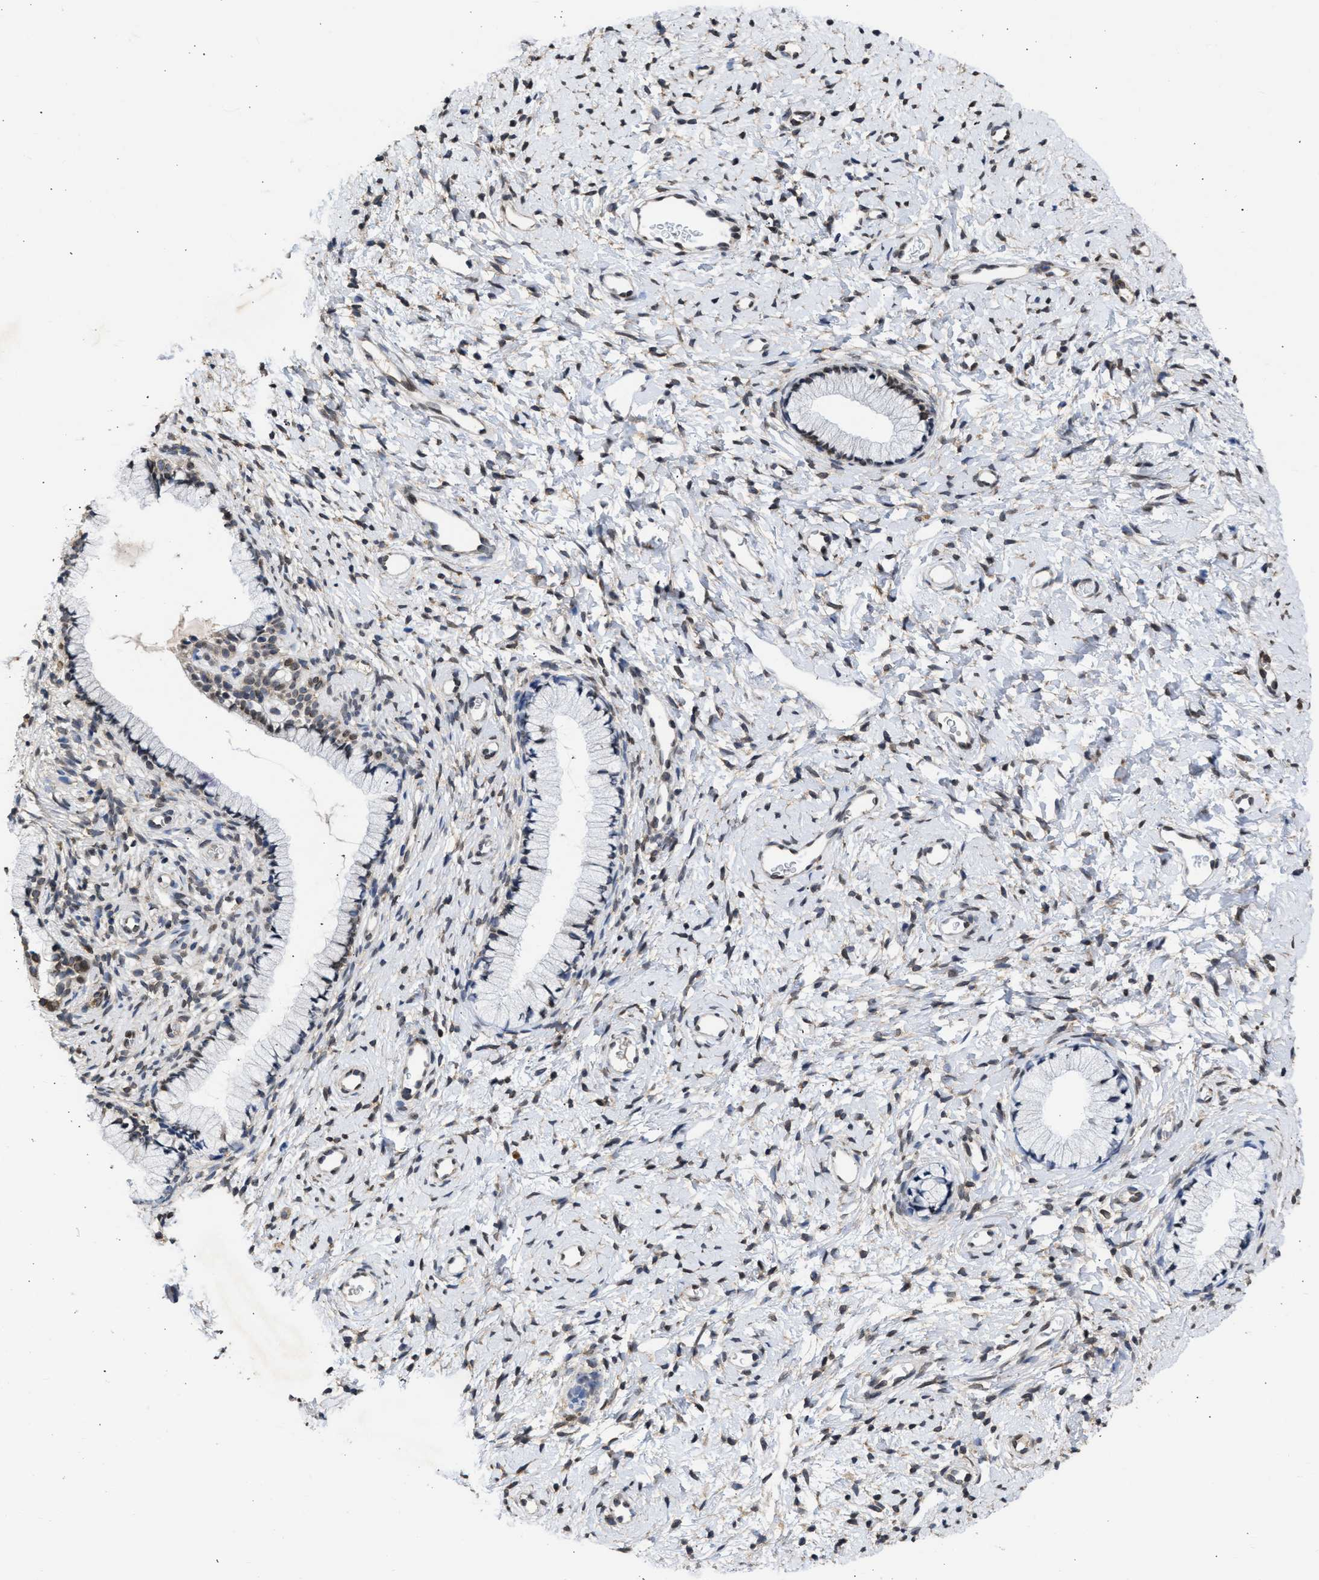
{"staining": {"intensity": "negative", "quantity": "none", "location": "none"}, "tissue": "cervix", "cell_type": "Glandular cells", "image_type": "normal", "snomed": [{"axis": "morphology", "description": "Normal tissue, NOS"}, {"axis": "topography", "description": "Cervix"}], "caption": "Human cervix stained for a protein using immunohistochemistry reveals no expression in glandular cells.", "gene": "NUP35", "patient": {"sex": "female", "age": 72}}